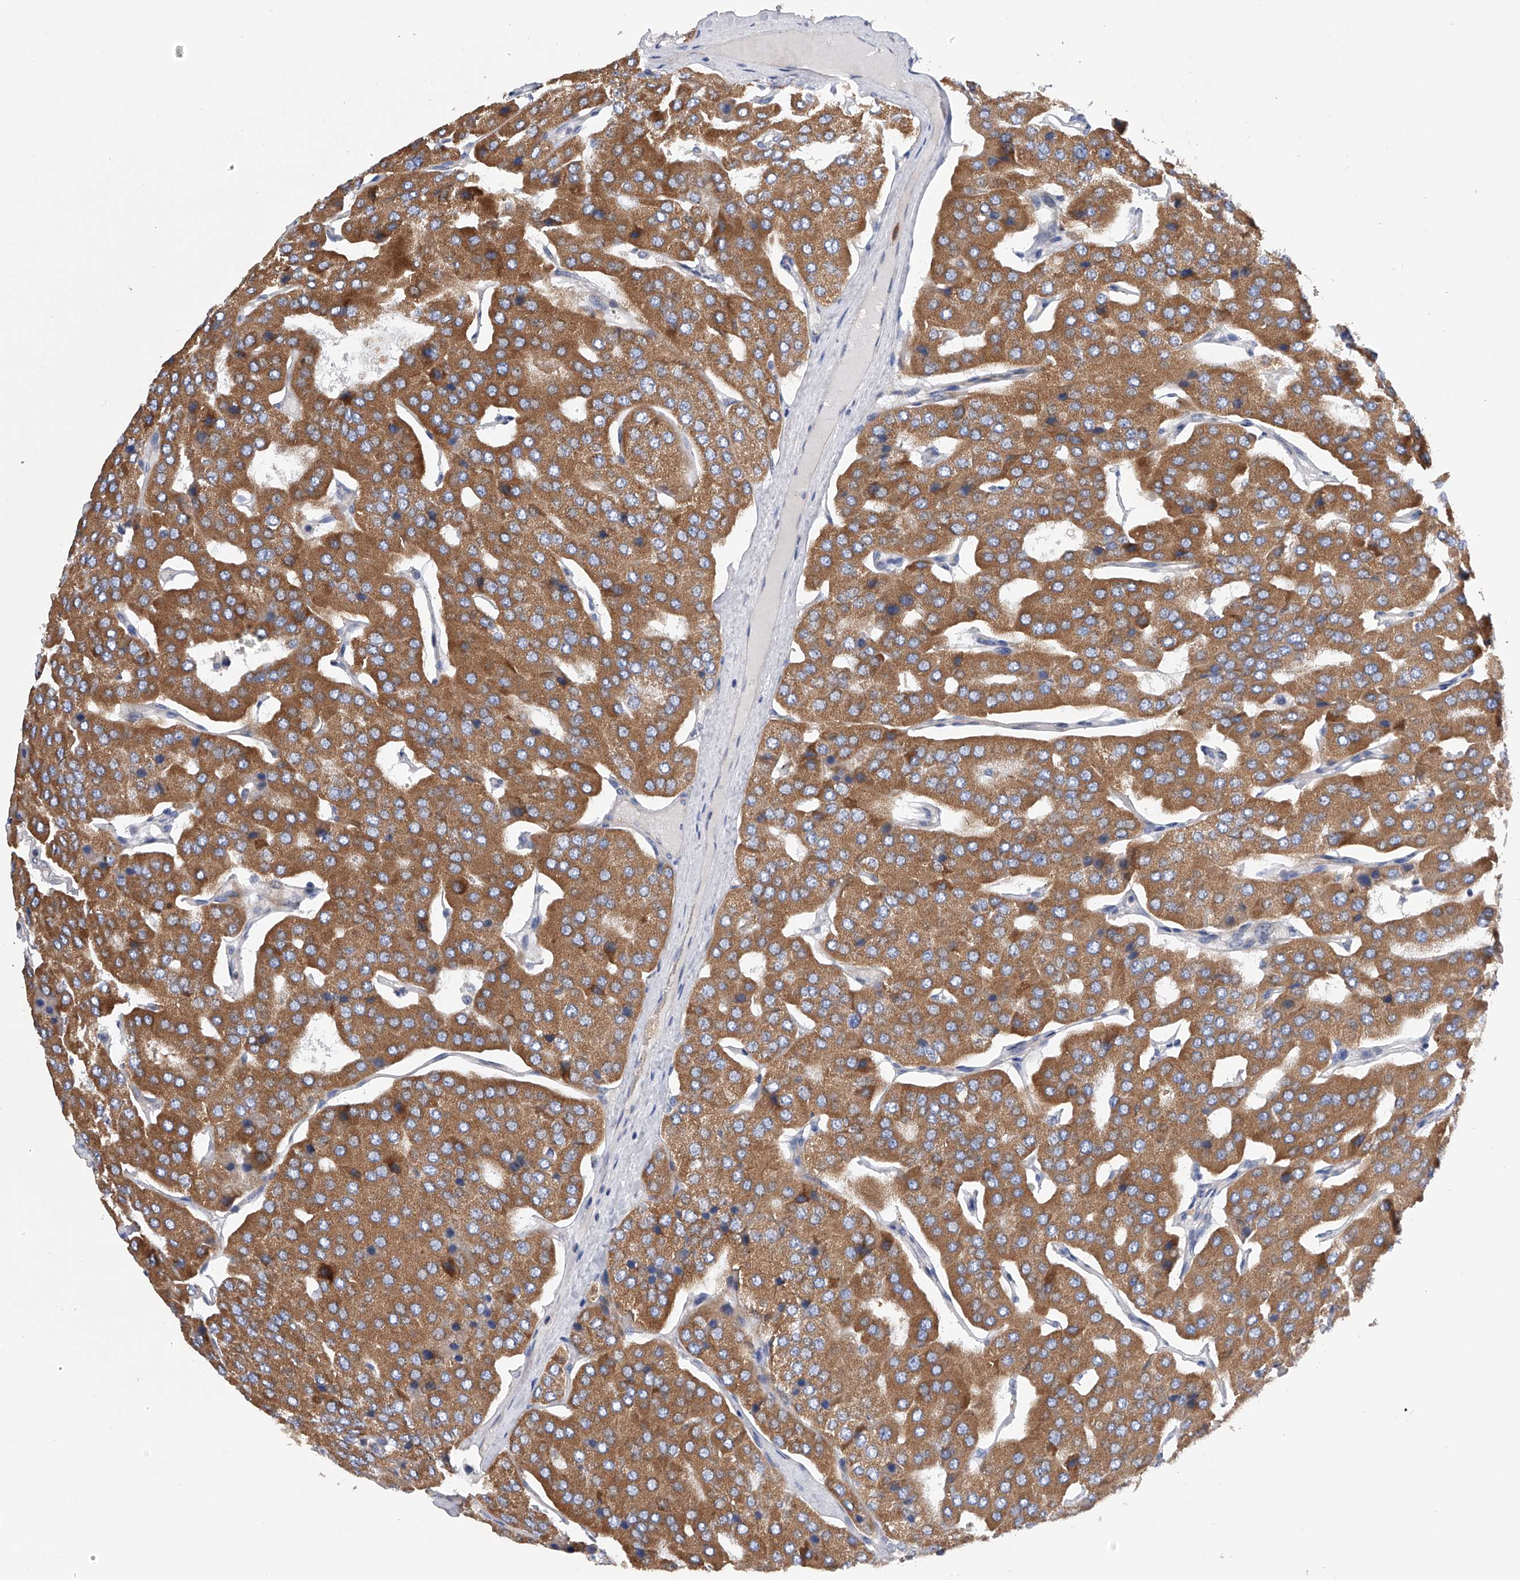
{"staining": {"intensity": "moderate", "quantity": ">75%", "location": "cytoplasmic/membranous"}, "tissue": "parathyroid gland", "cell_type": "Glandular cells", "image_type": "normal", "snomed": [{"axis": "morphology", "description": "Normal tissue, NOS"}, {"axis": "morphology", "description": "Adenoma, NOS"}, {"axis": "topography", "description": "Parathyroid gland"}], "caption": "Protein staining by immunohistochemistry (IHC) exhibits moderate cytoplasmic/membranous positivity in about >75% of glandular cells in normal parathyroid gland. Using DAB (brown) and hematoxylin (blue) stains, captured at high magnification using brightfield microscopy.", "gene": "MLYCD", "patient": {"sex": "female", "age": 86}}